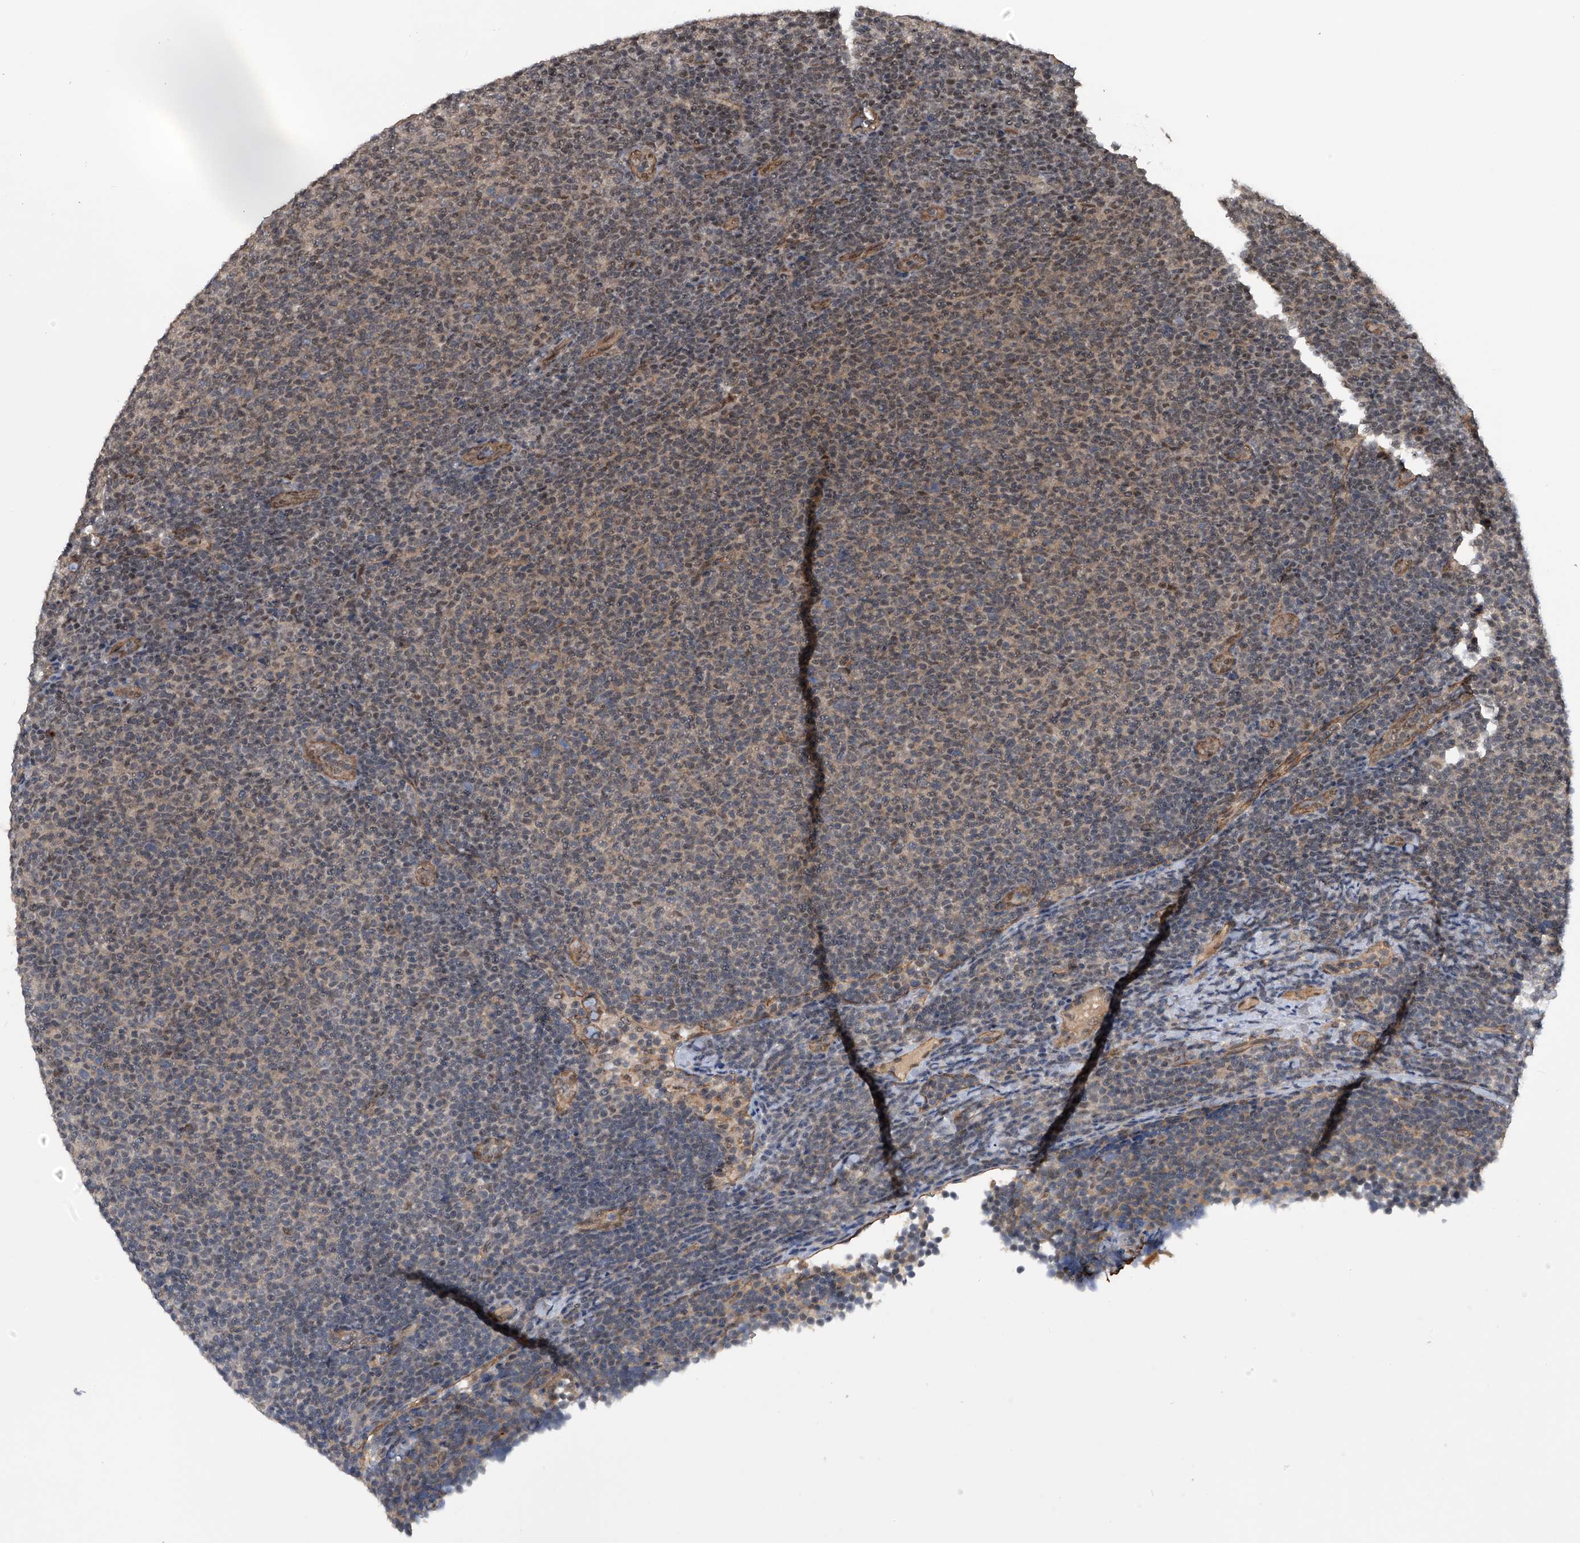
{"staining": {"intensity": "negative", "quantity": "none", "location": "none"}, "tissue": "lymphoma", "cell_type": "Tumor cells", "image_type": "cancer", "snomed": [{"axis": "morphology", "description": "Malignant lymphoma, non-Hodgkin's type, Low grade"}, {"axis": "topography", "description": "Lymph node"}], "caption": "Malignant lymphoma, non-Hodgkin's type (low-grade) was stained to show a protein in brown. There is no significant staining in tumor cells.", "gene": "SLC12A8", "patient": {"sex": "male", "age": 66}}